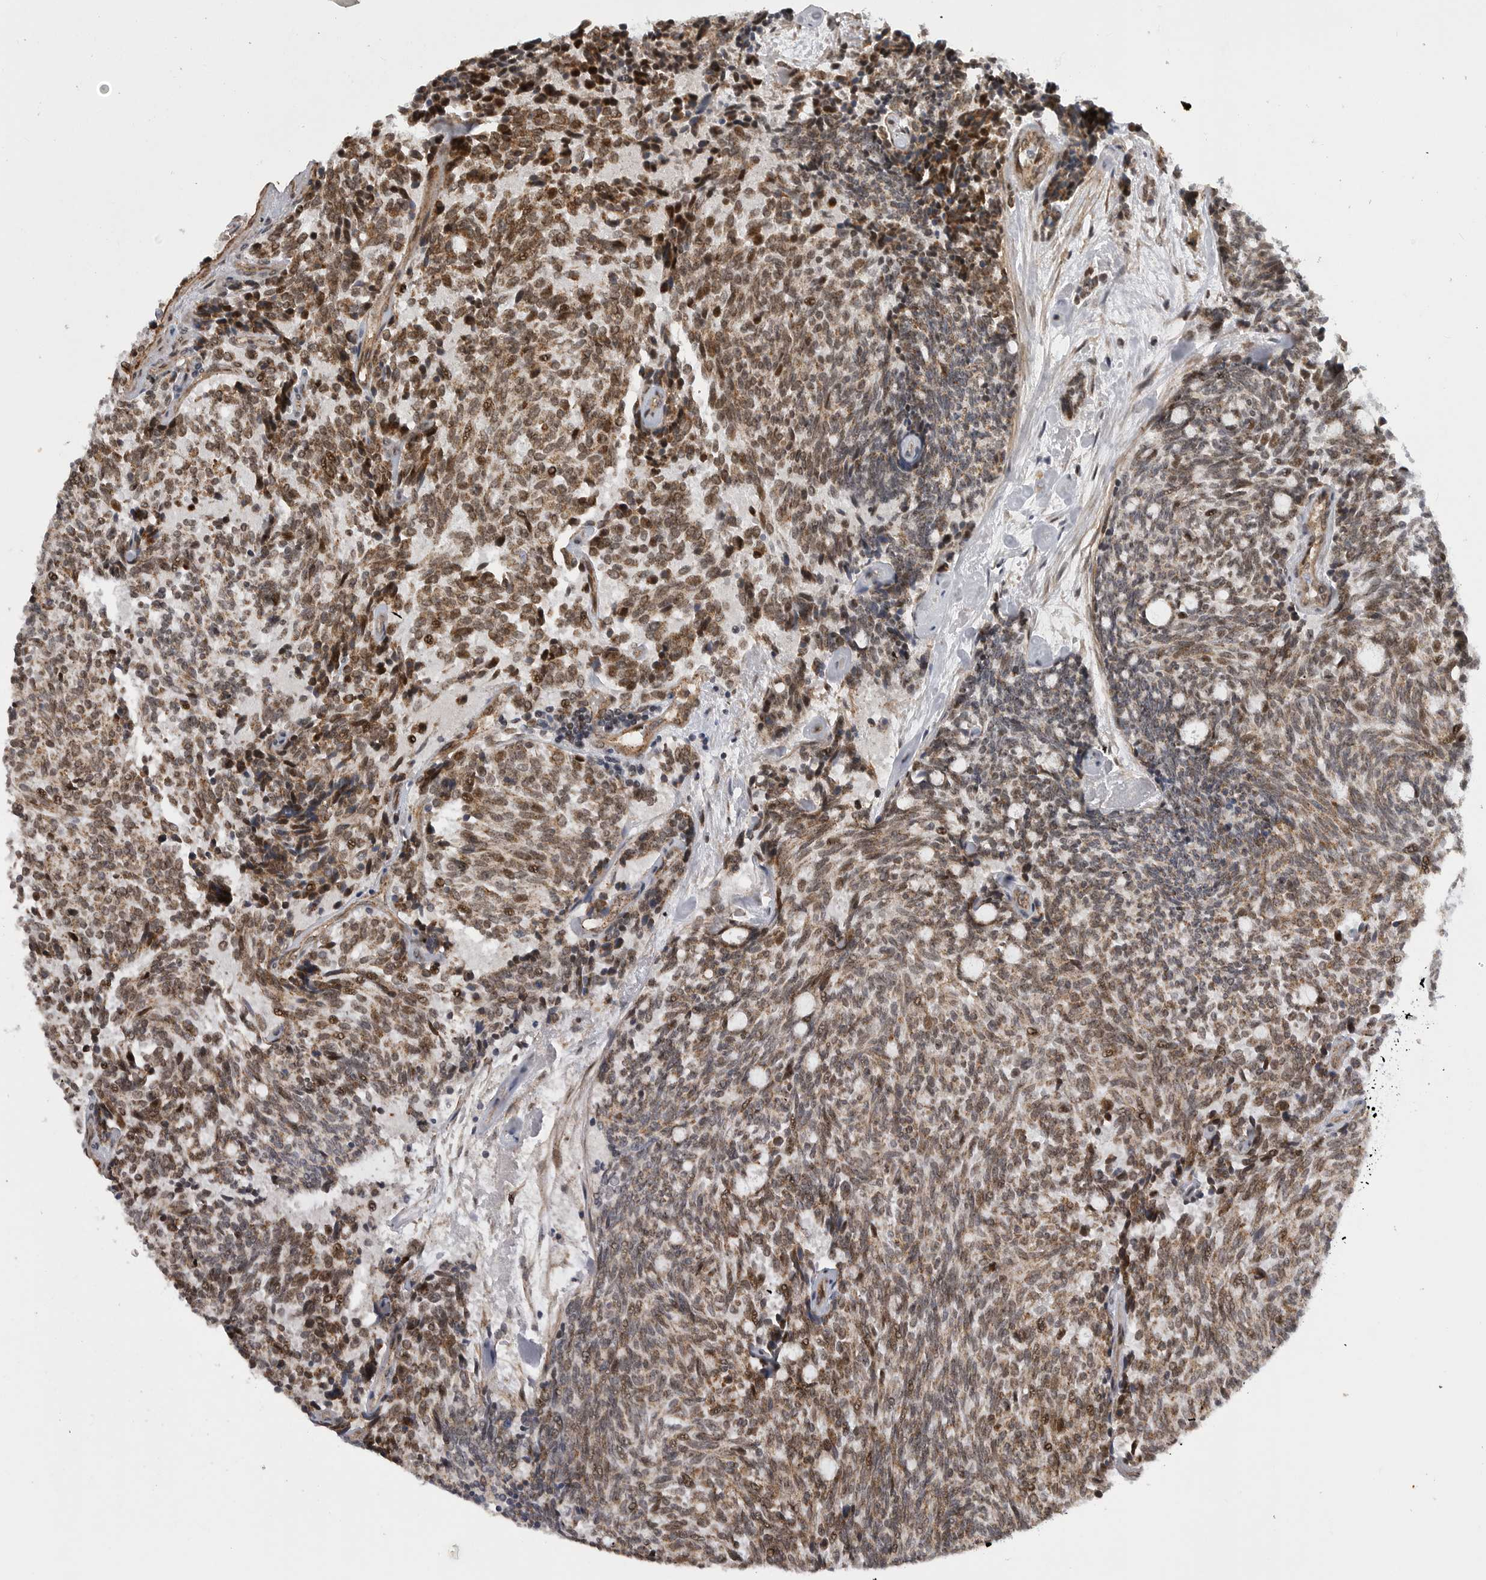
{"staining": {"intensity": "moderate", "quantity": ">75%", "location": "cytoplasmic/membranous"}, "tissue": "carcinoid", "cell_type": "Tumor cells", "image_type": "cancer", "snomed": [{"axis": "morphology", "description": "Carcinoid, malignant, NOS"}, {"axis": "topography", "description": "Pancreas"}], "caption": "Protein analysis of carcinoid (malignant) tissue shows moderate cytoplasmic/membranous expression in about >75% of tumor cells.", "gene": "TMPRSS11F", "patient": {"sex": "female", "age": 54}}